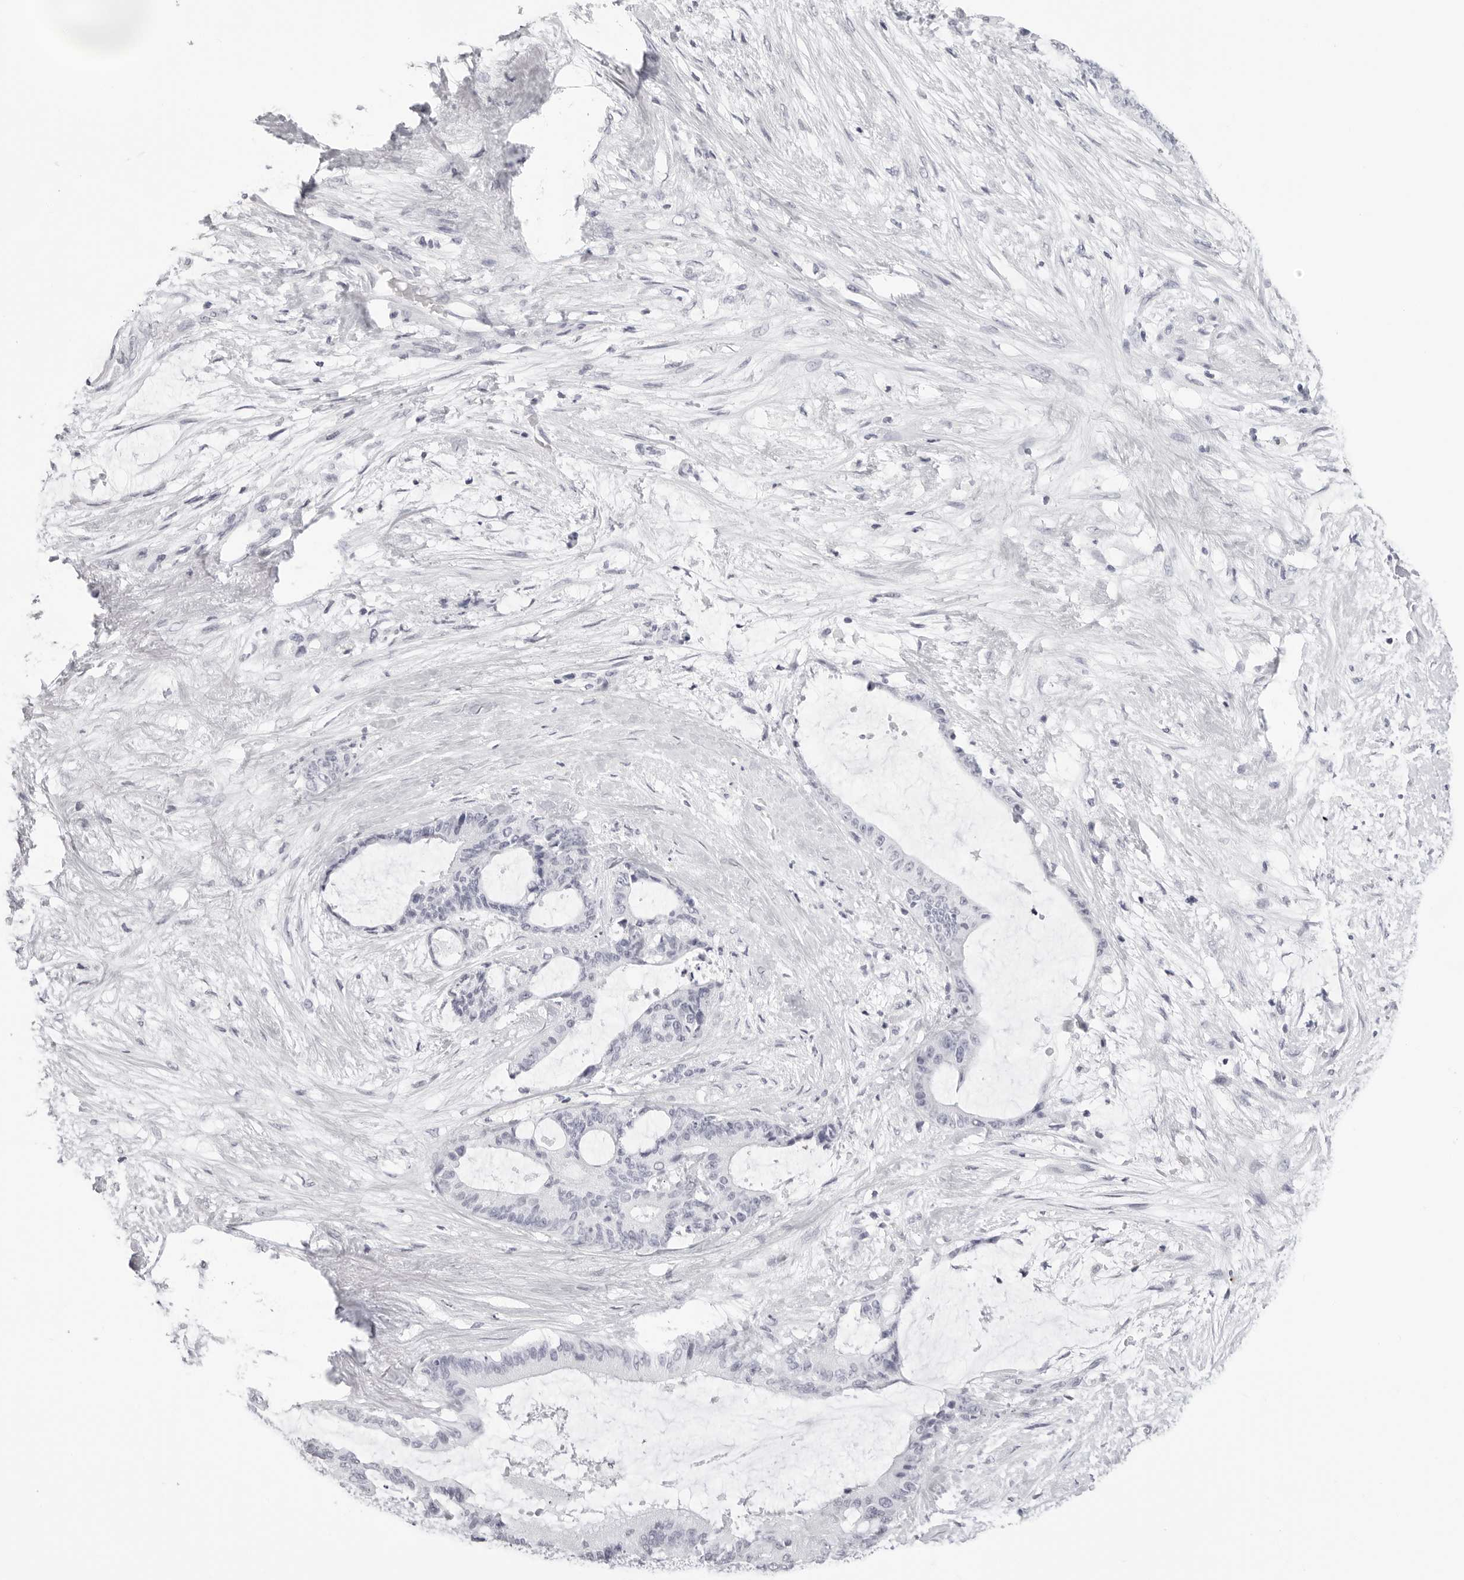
{"staining": {"intensity": "negative", "quantity": "none", "location": "none"}, "tissue": "liver cancer", "cell_type": "Tumor cells", "image_type": "cancer", "snomed": [{"axis": "morphology", "description": "Normal tissue, NOS"}, {"axis": "morphology", "description": "Cholangiocarcinoma"}, {"axis": "topography", "description": "Liver"}, {"axis": "topography", "description": "Peripheral nerve tissue"}], "caption": "The micrograph reveals no staining of tumor cells in liver cancer (cholangiocarcinoma).", "gene": "CST5", "patient": {"sex": "female", "age": 73}}